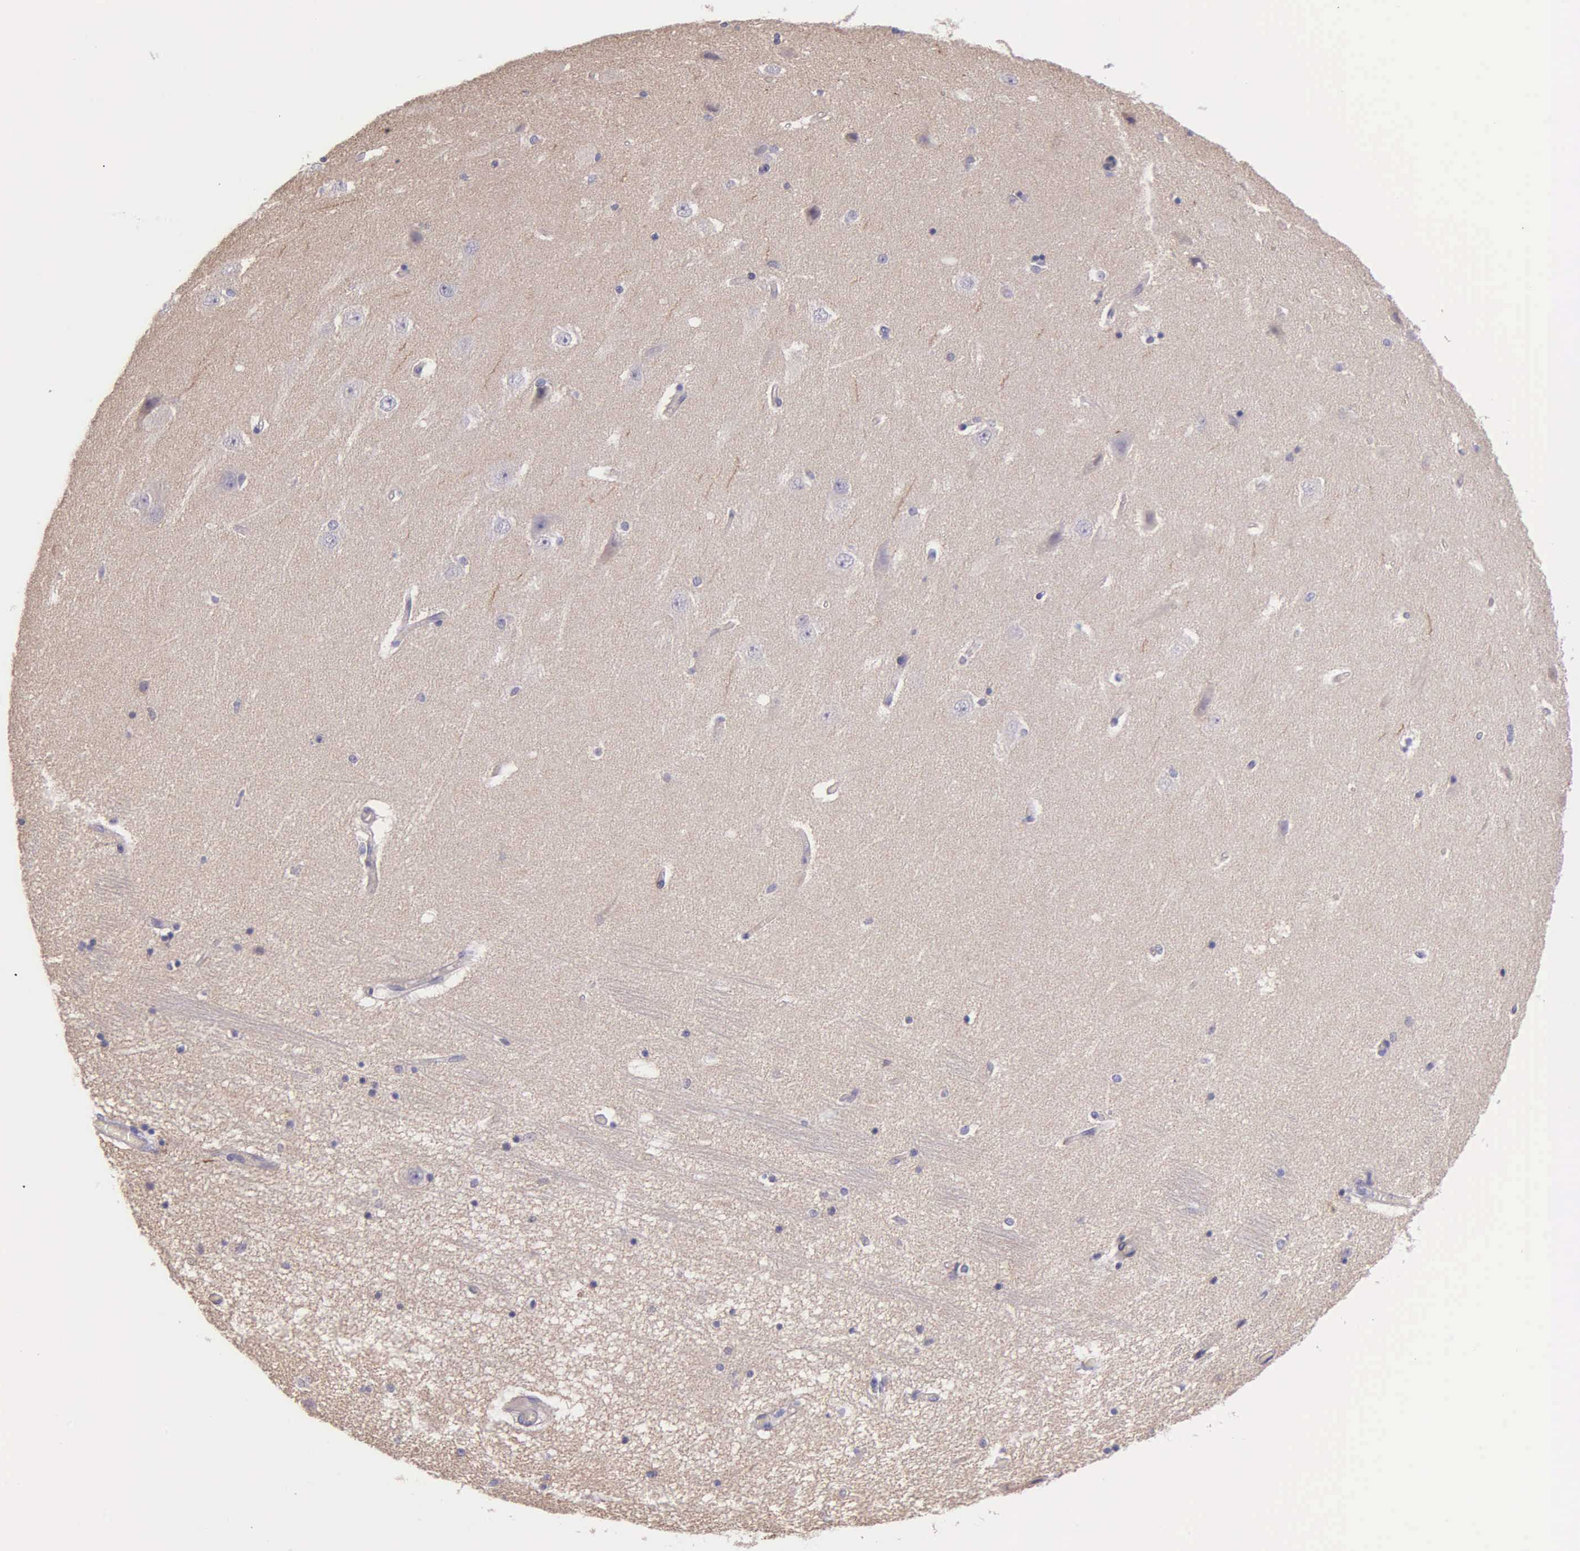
{"staining": {"intensity": "weak", "quantity": "25%-75%", "location": "cytoplasmic/membranous"}, "tissue": "hippocampus", "cell_type": "Neuronal cells", "image_type": "normal", "snomed": [{"axis": "morphology", "description": "Normal tissue, NOS"}, {"axis": "topography", "description": "Hippocampus"}], "caption": "Immunohistochemistry image of unremarkable hippocampus: hippocampus stained using immunohistochemistry (IHC) exhibits low levels of weak protein expression localized specifically in the cytoplasmic/membranous of neuronal cells, appearing as a cytoplasmic/membranous brown color.", "gene": "THSD7A", "patient": {"sex": "female", "age": 54}}